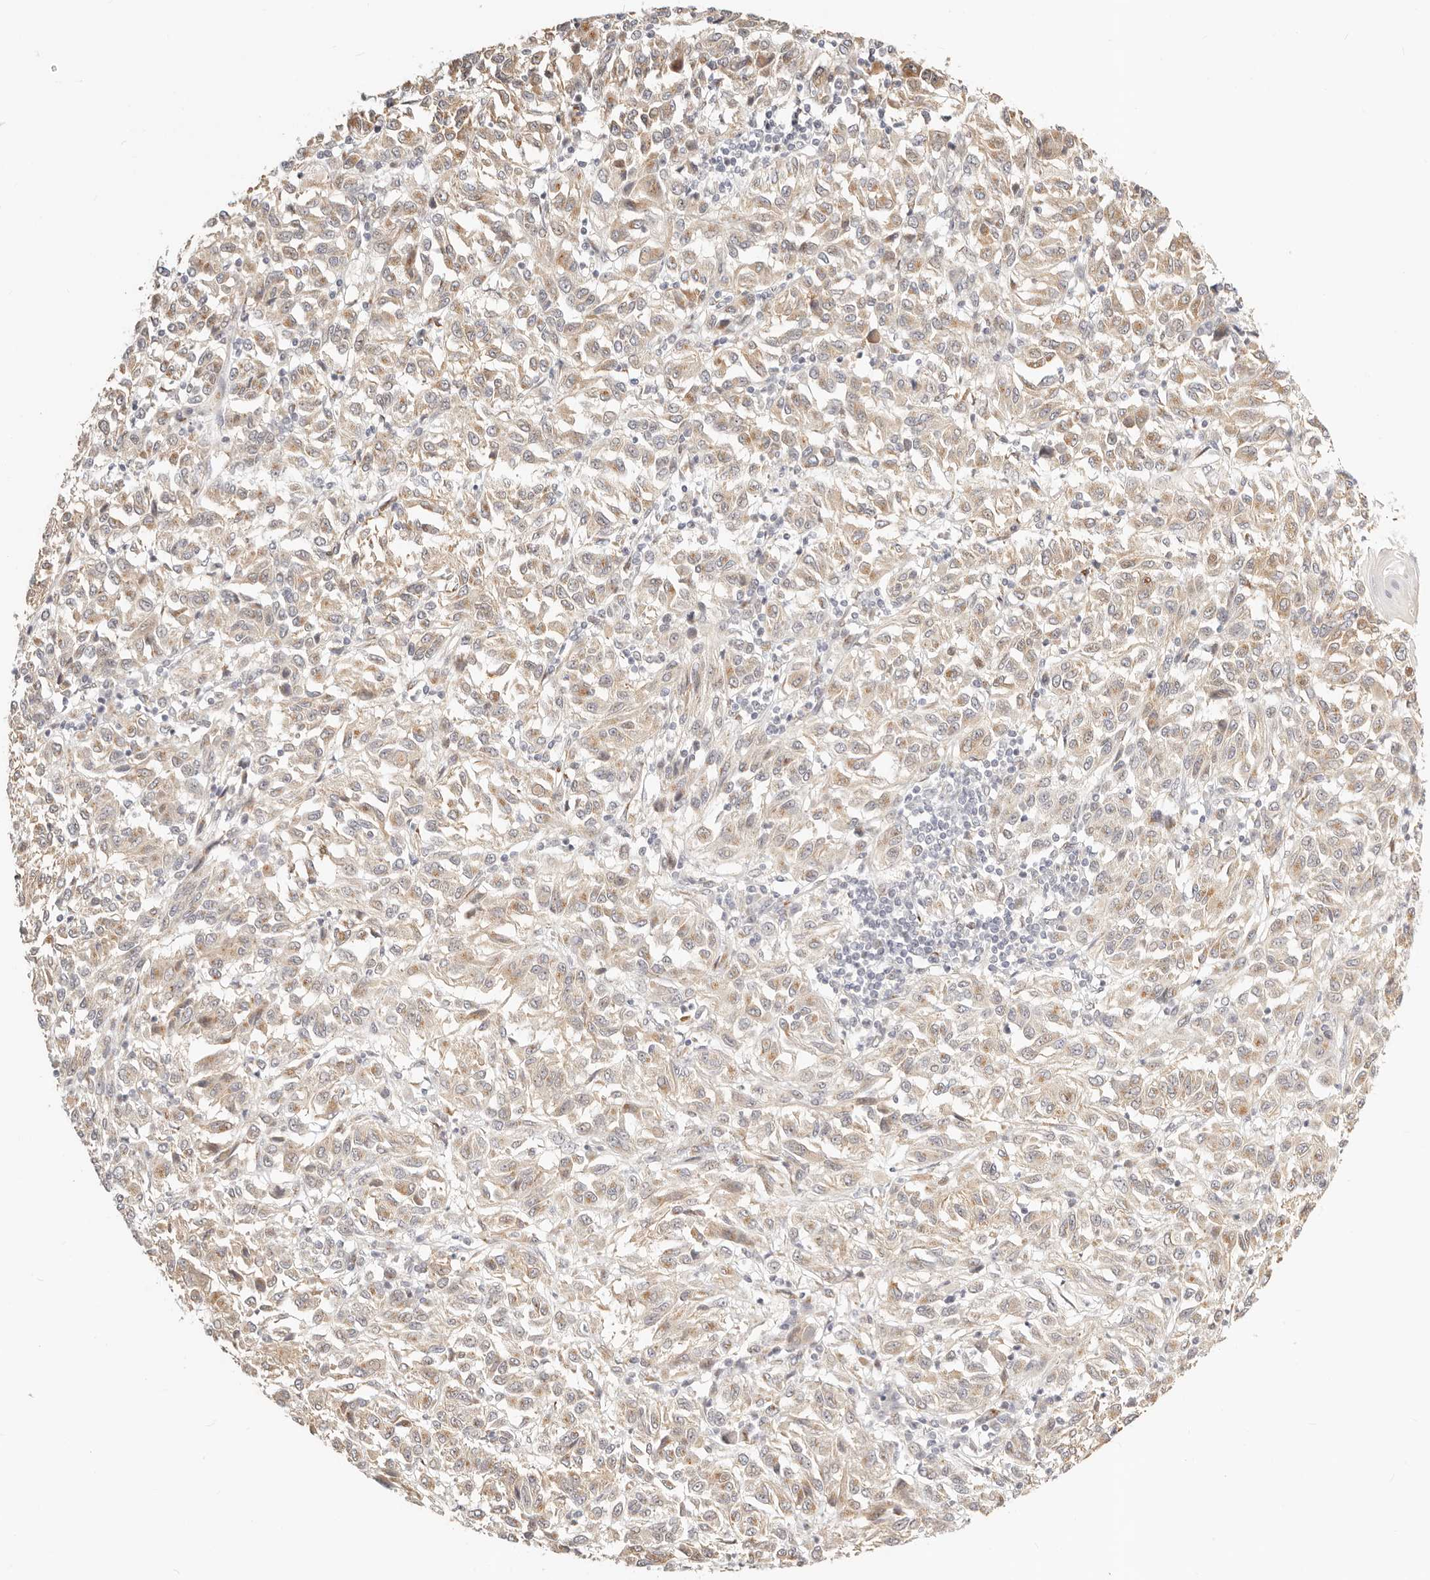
{"staining": {"intensity": "weak", "quantity": ">75%", "location": "cytoplasmic/membranous"}, "tissue": "melanoma", "cell_type": "Tumor cells", "image_type": "cancer", "snomed": [{"axis": "morphology", "description": "Malignant melanoma, Metastatic site"}, {"axis": "topography", "description": "Lung"}], "caption": "Immunohistochemistry (IHC) micrograph of melanoma stained for a protein (brown), which reveals low levels of weak cytoplasmic/membranous positivity in about >75% of tumor cells.", "gene": "FAM20B", "patient": {"sex": "male", "age": 64}}